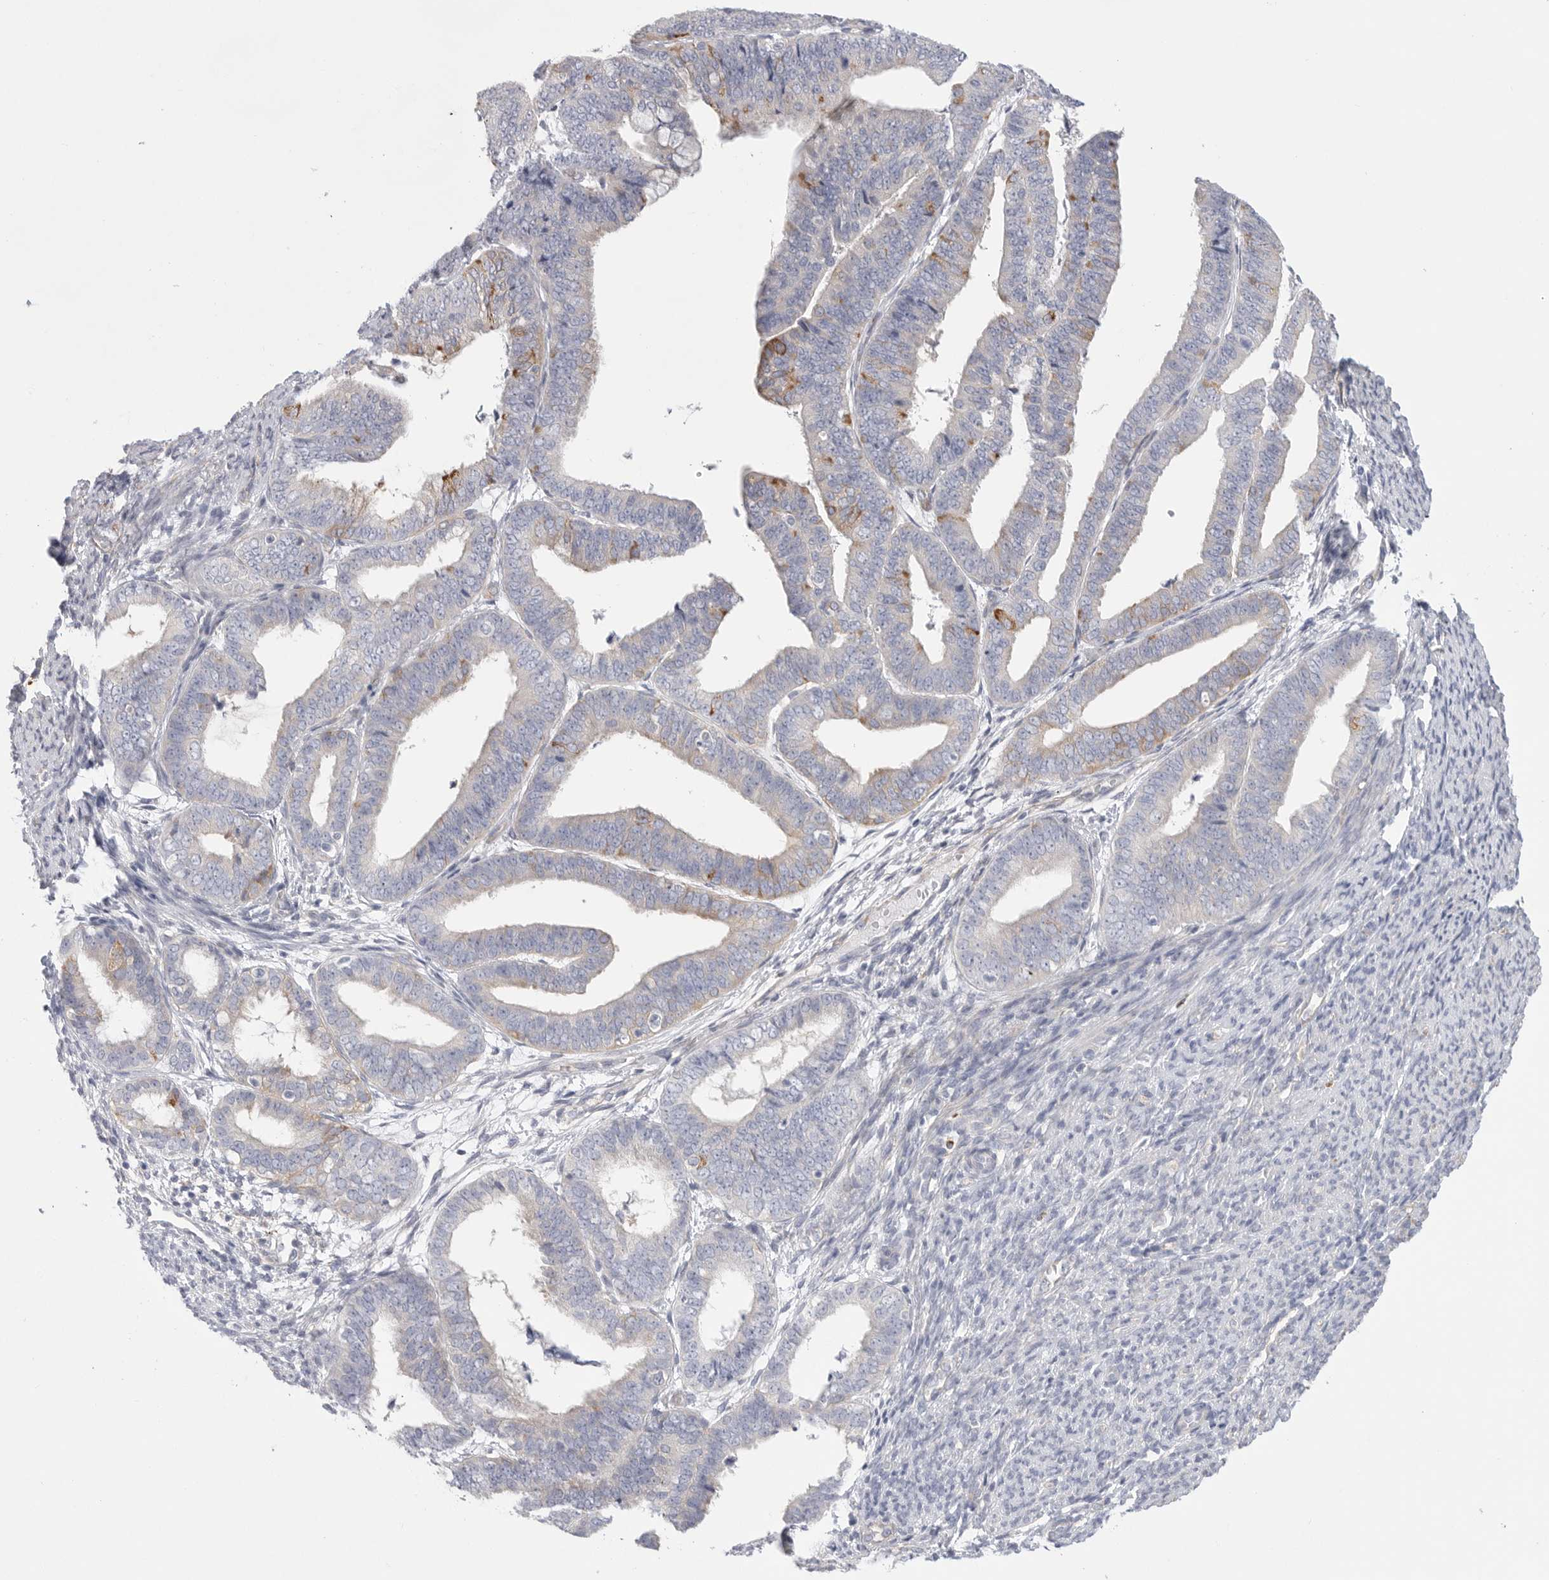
{"staining": {"intensity": "moderate", "quantity": "<25%", "location": "cytoplasmic/membranous"}, "tissue": "endometrial cancer", "cell_type": "Tumor cells", "image_type": "cancer", "snomed": [{"axis": "morphology", "description": "Adenocarcinoma, NOS"}, {"axis": "topography", "description": "Endometrium"}], "caption": "Endometrial adenocarcinoma stained with a brown dye exhibits moderate cytoplasmic/membranous positive staining in approximately <25% of tumor cells.", "gene": "ELP3", "patient": {"sex": "female", "age": 63}}